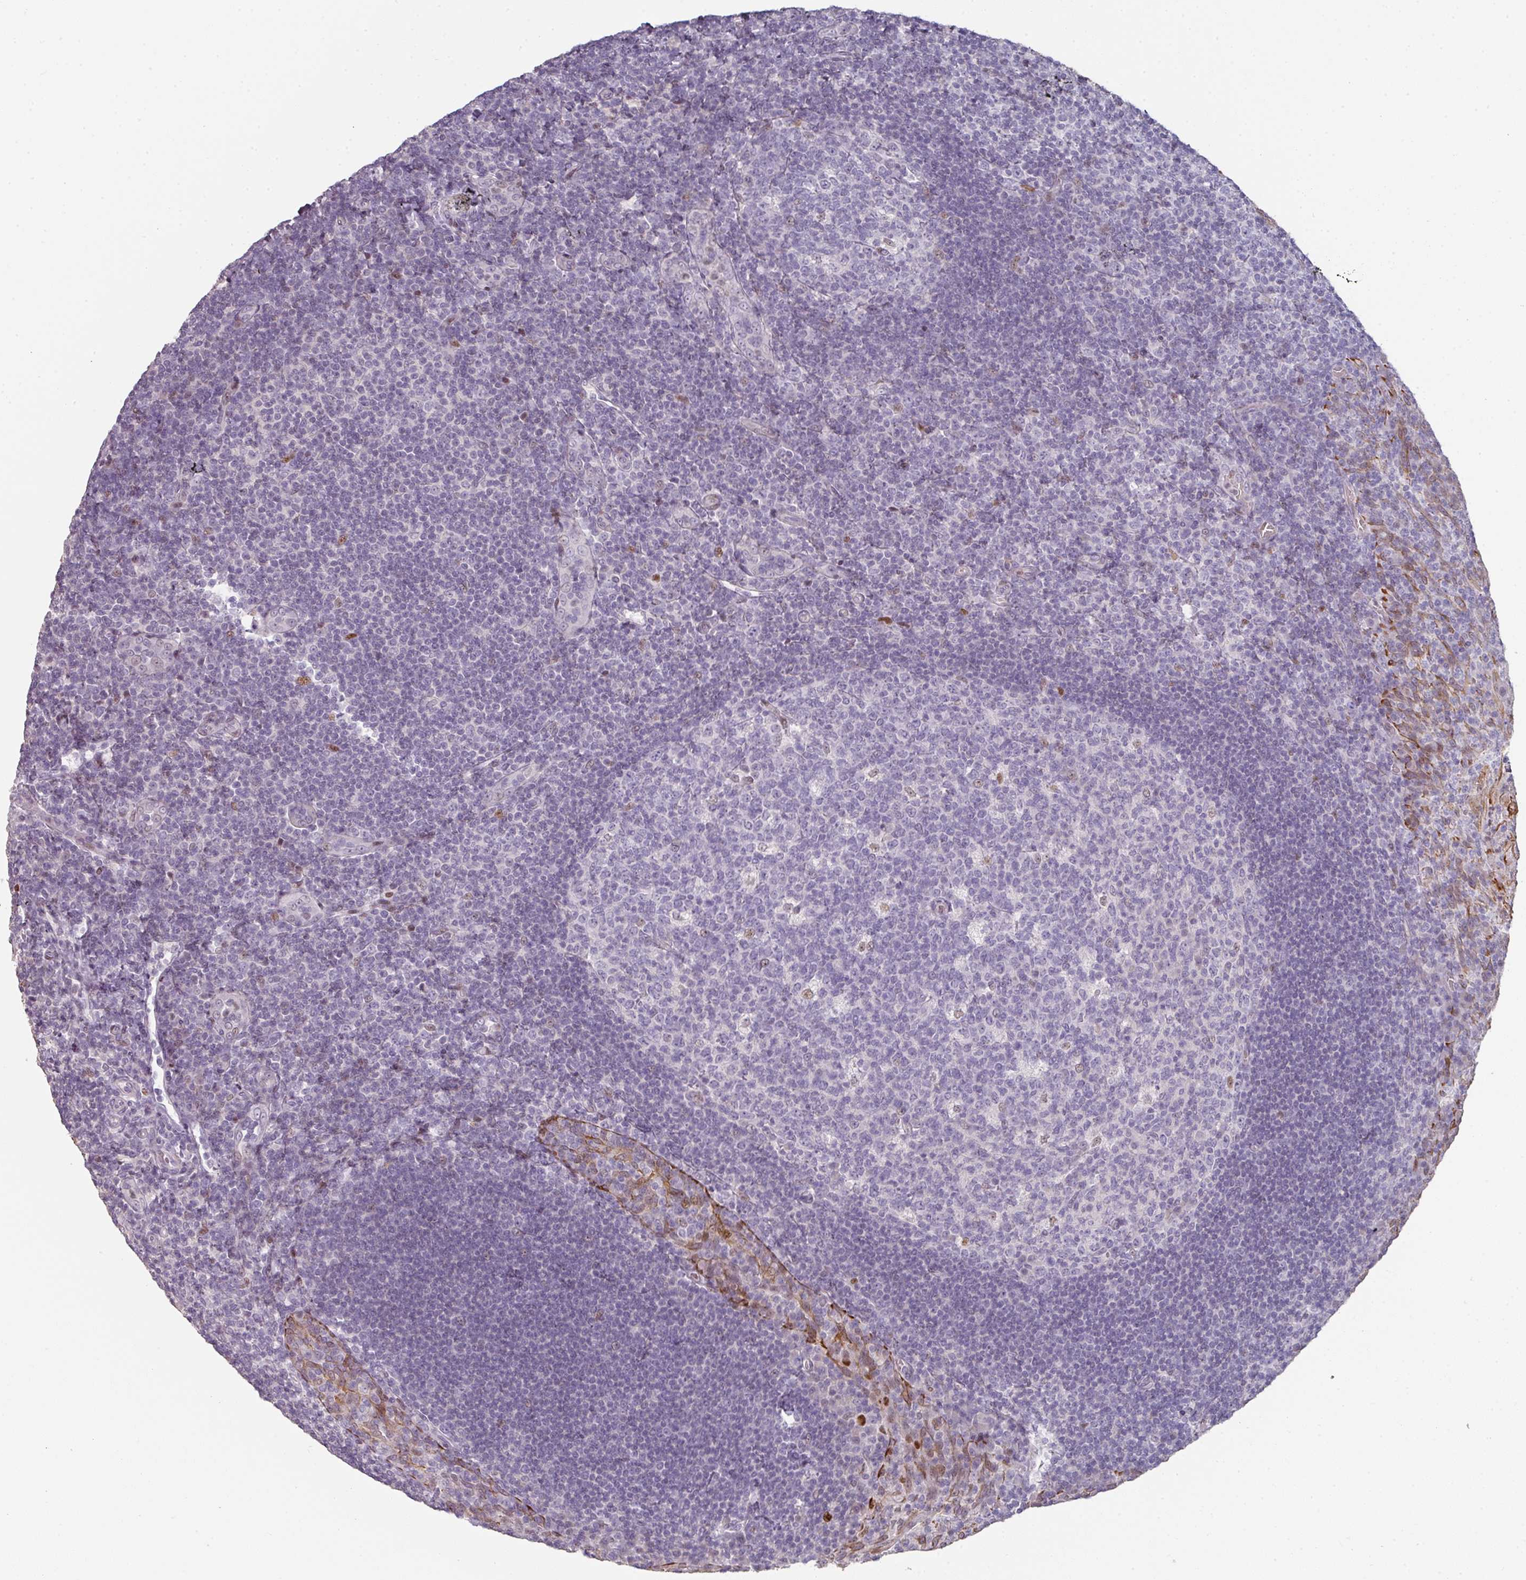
{"staining": {"intensity": "weak", "quantity": "<25%", "location": "nuclear"}, "tissue": "tonsil", "cell_type": "Germinal center cells", "image_type": "normal", "snomed": [{"axis": "morphology", "description": "Normal tissue, NOS"}, {"axis": "topography", "description": "Tonsil"}], "caption": "This is a image of IHC staining of unremarkable tonsil, which shows no staining in germinal center cells. (Stains: DAB (3,3'-diaminobenzidine) IHC with hematoxylin counter stain, Microscopy: brightfield microscopy at high magnification).", "gene": "GTF2H3", "patient": {"sex": "male", "age": 17}}